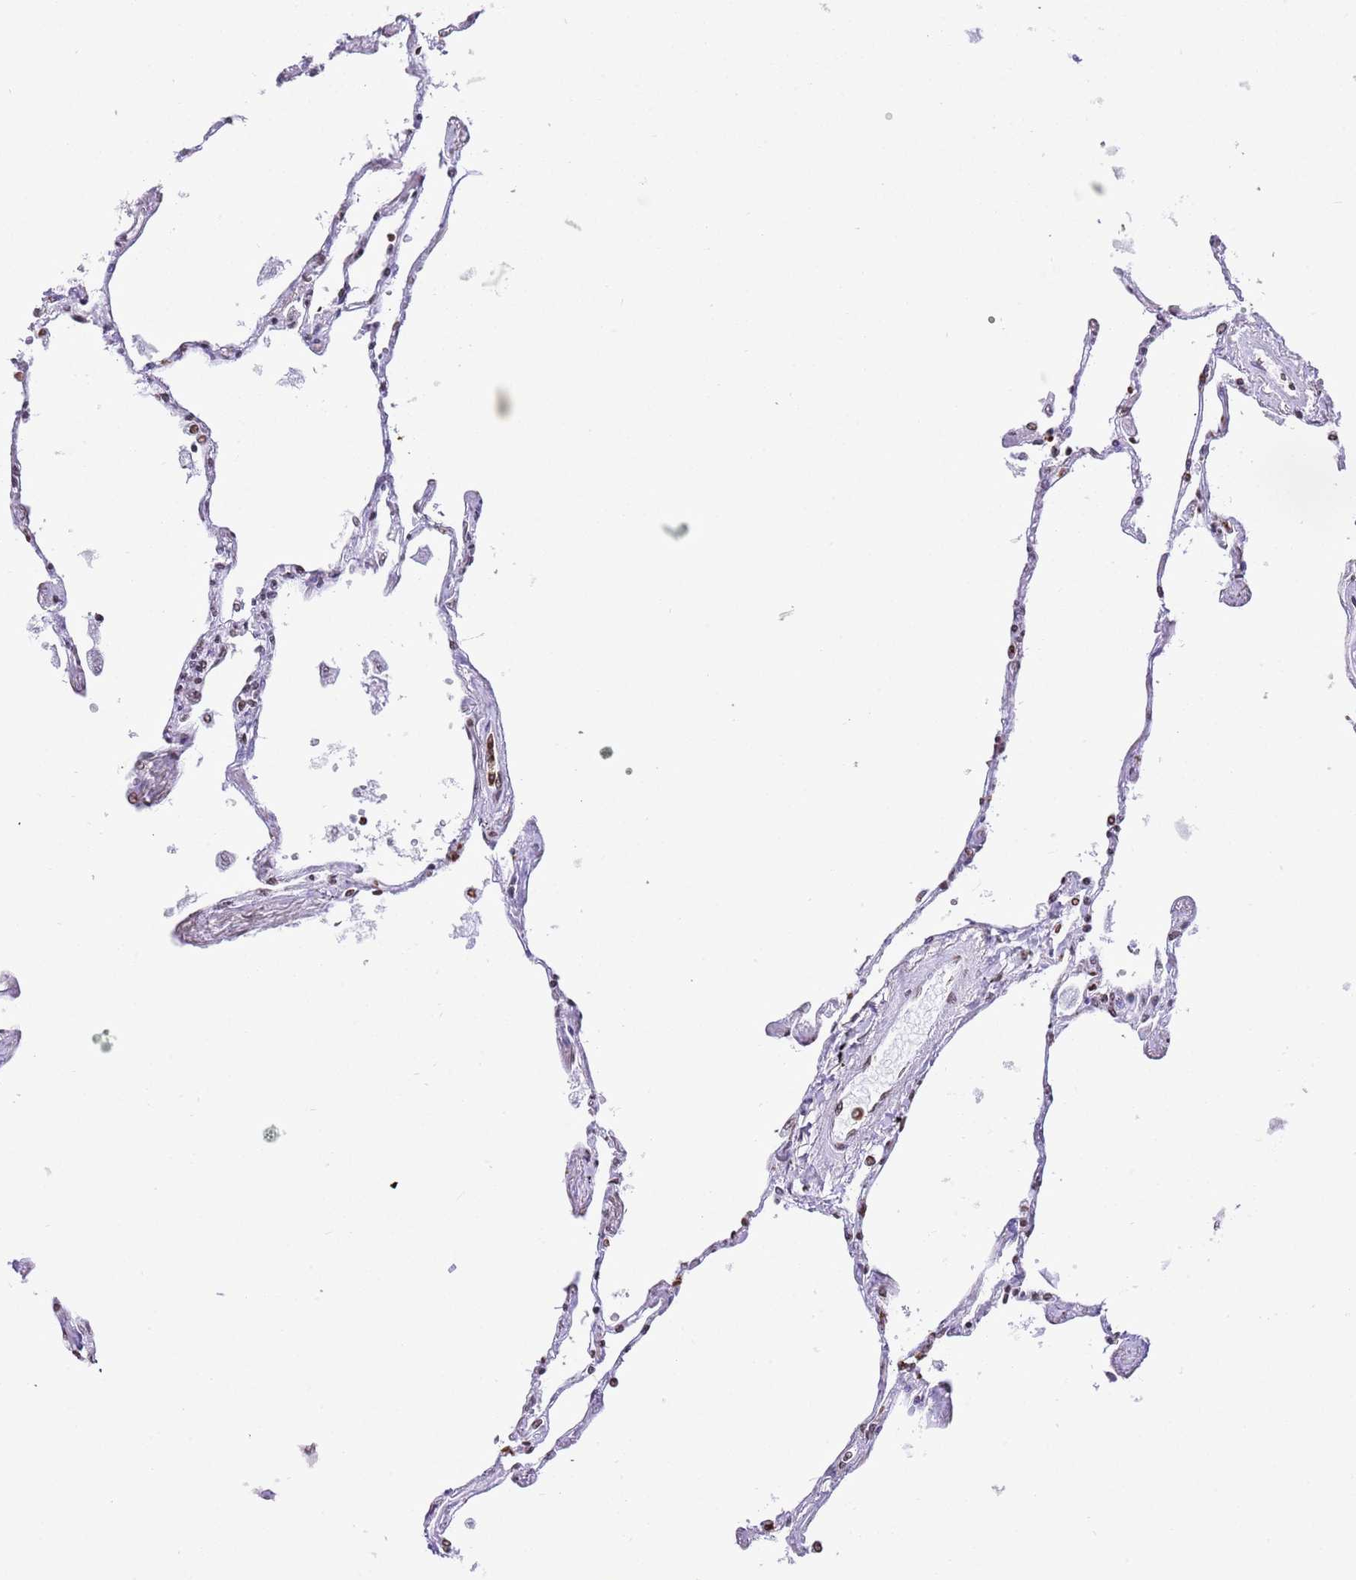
{"staining": {"intensity": "moderate", "quantity": "25%-75%", "location": "nuclear"}, "tissue": "lung", "cell_type": "Alveolar cells", "image_type": "normal", "snomed": [{"axis": "morphology", "description": "Normal tissue, NOS"}, {"axis": "topography", "description": "Lung"}], "caption": "Lung stained for a protein (brown) shows moderate nuclear positive expression in approximately 25%-75% of alveolar cells.", "gene": "PRR15", "patient": {"sex": "female", "age": 67}}